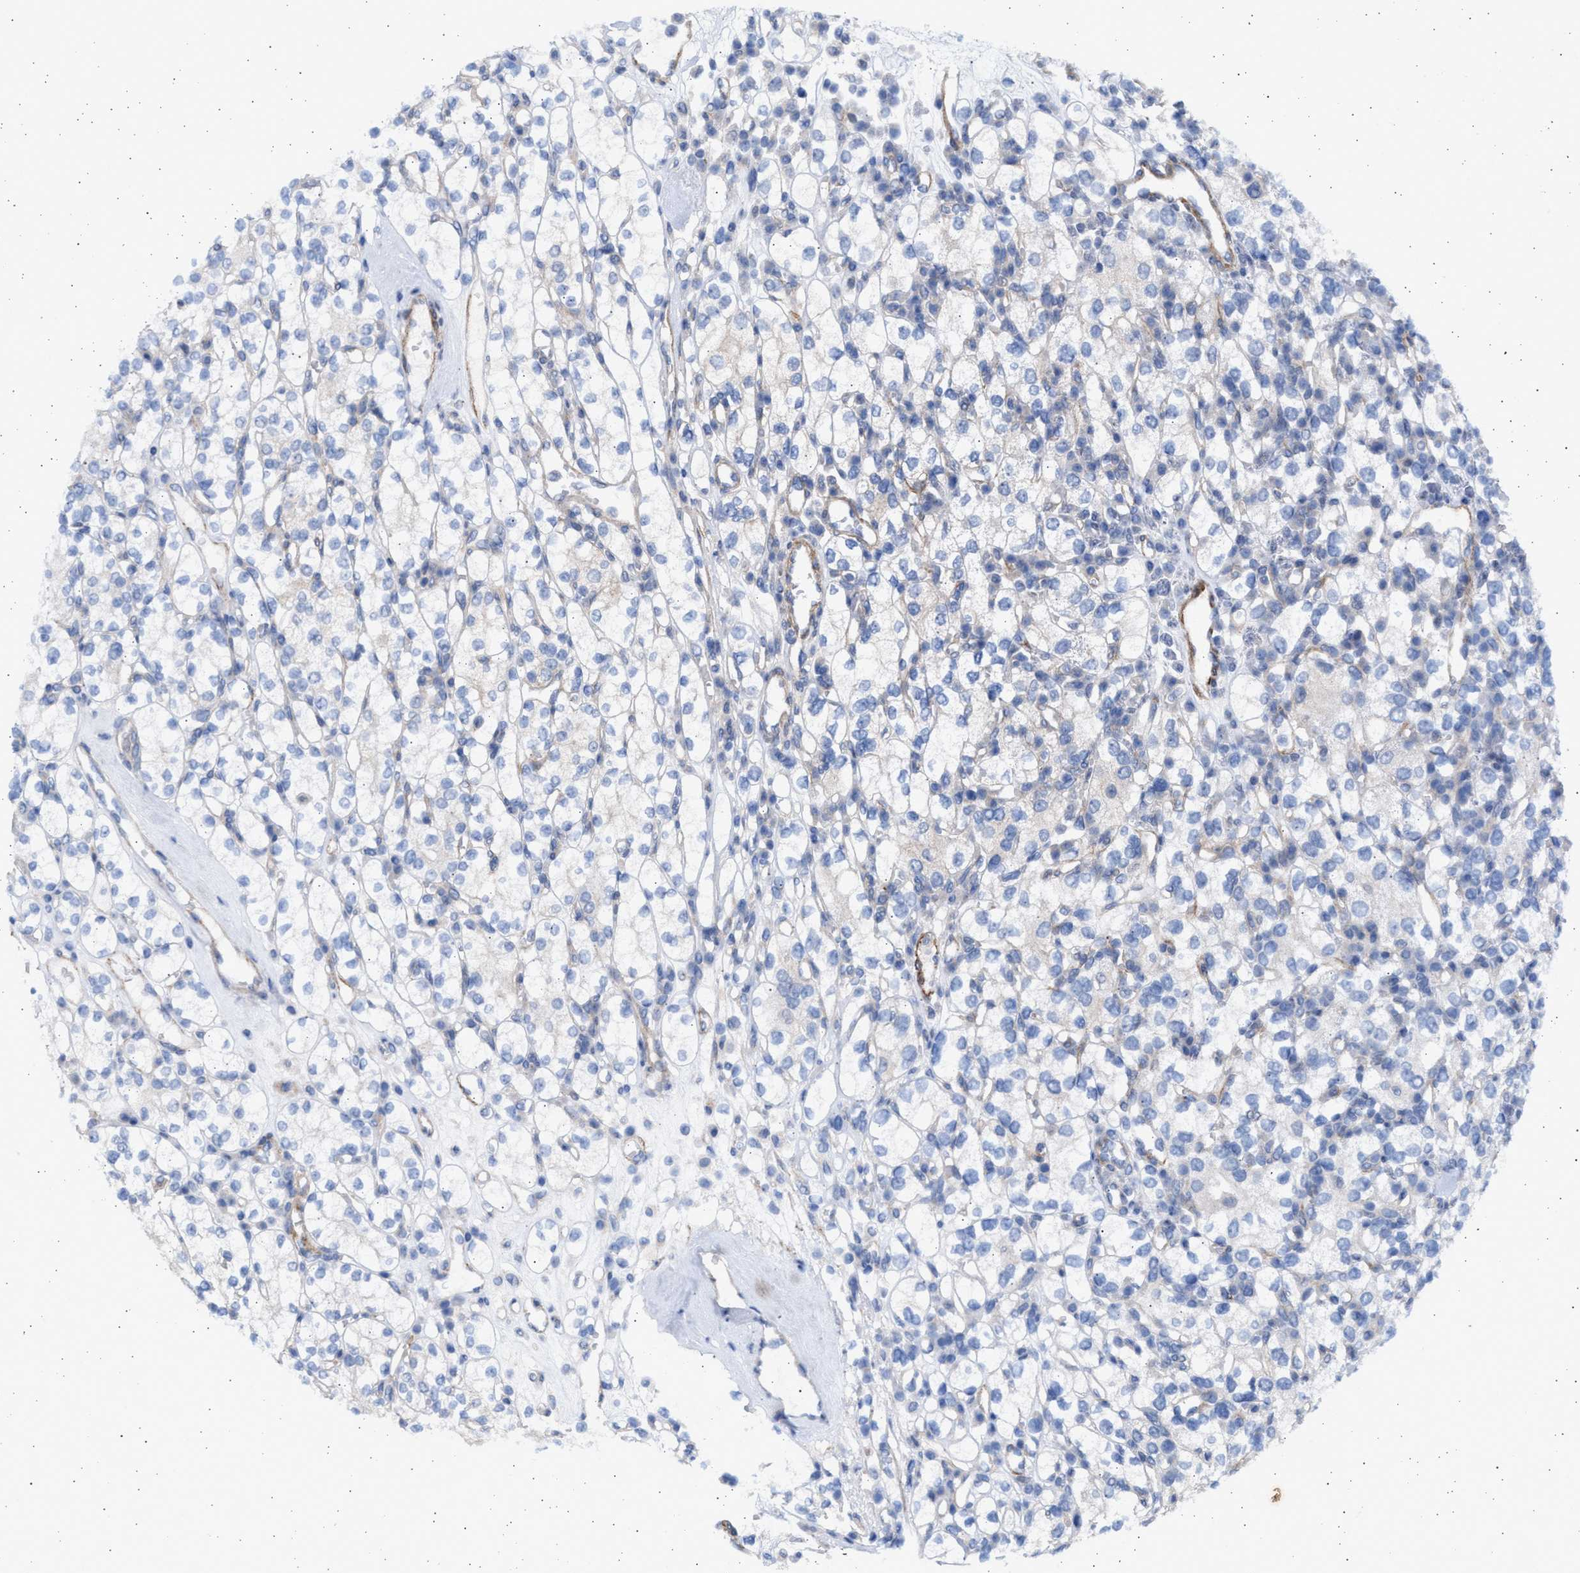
{"staining": {"intensity": "negative", "quantity": "none", "location": "none"}, "tissue": "renal cancer", "cell_type": "Tumor cells", "image_type": "cancer", "snomed": [{"axis": "morphology", "description": "Adenocarcinoma, NOS"}, {"axis": "topography", "description": "Kidney"}], "caption": "Photomicrograph shows no protein expression in tumor cells of renal cancer (adenocarcinoma) tissue.", "gene": "NBR1", "patient": {"sex": "male", "age": 77}}